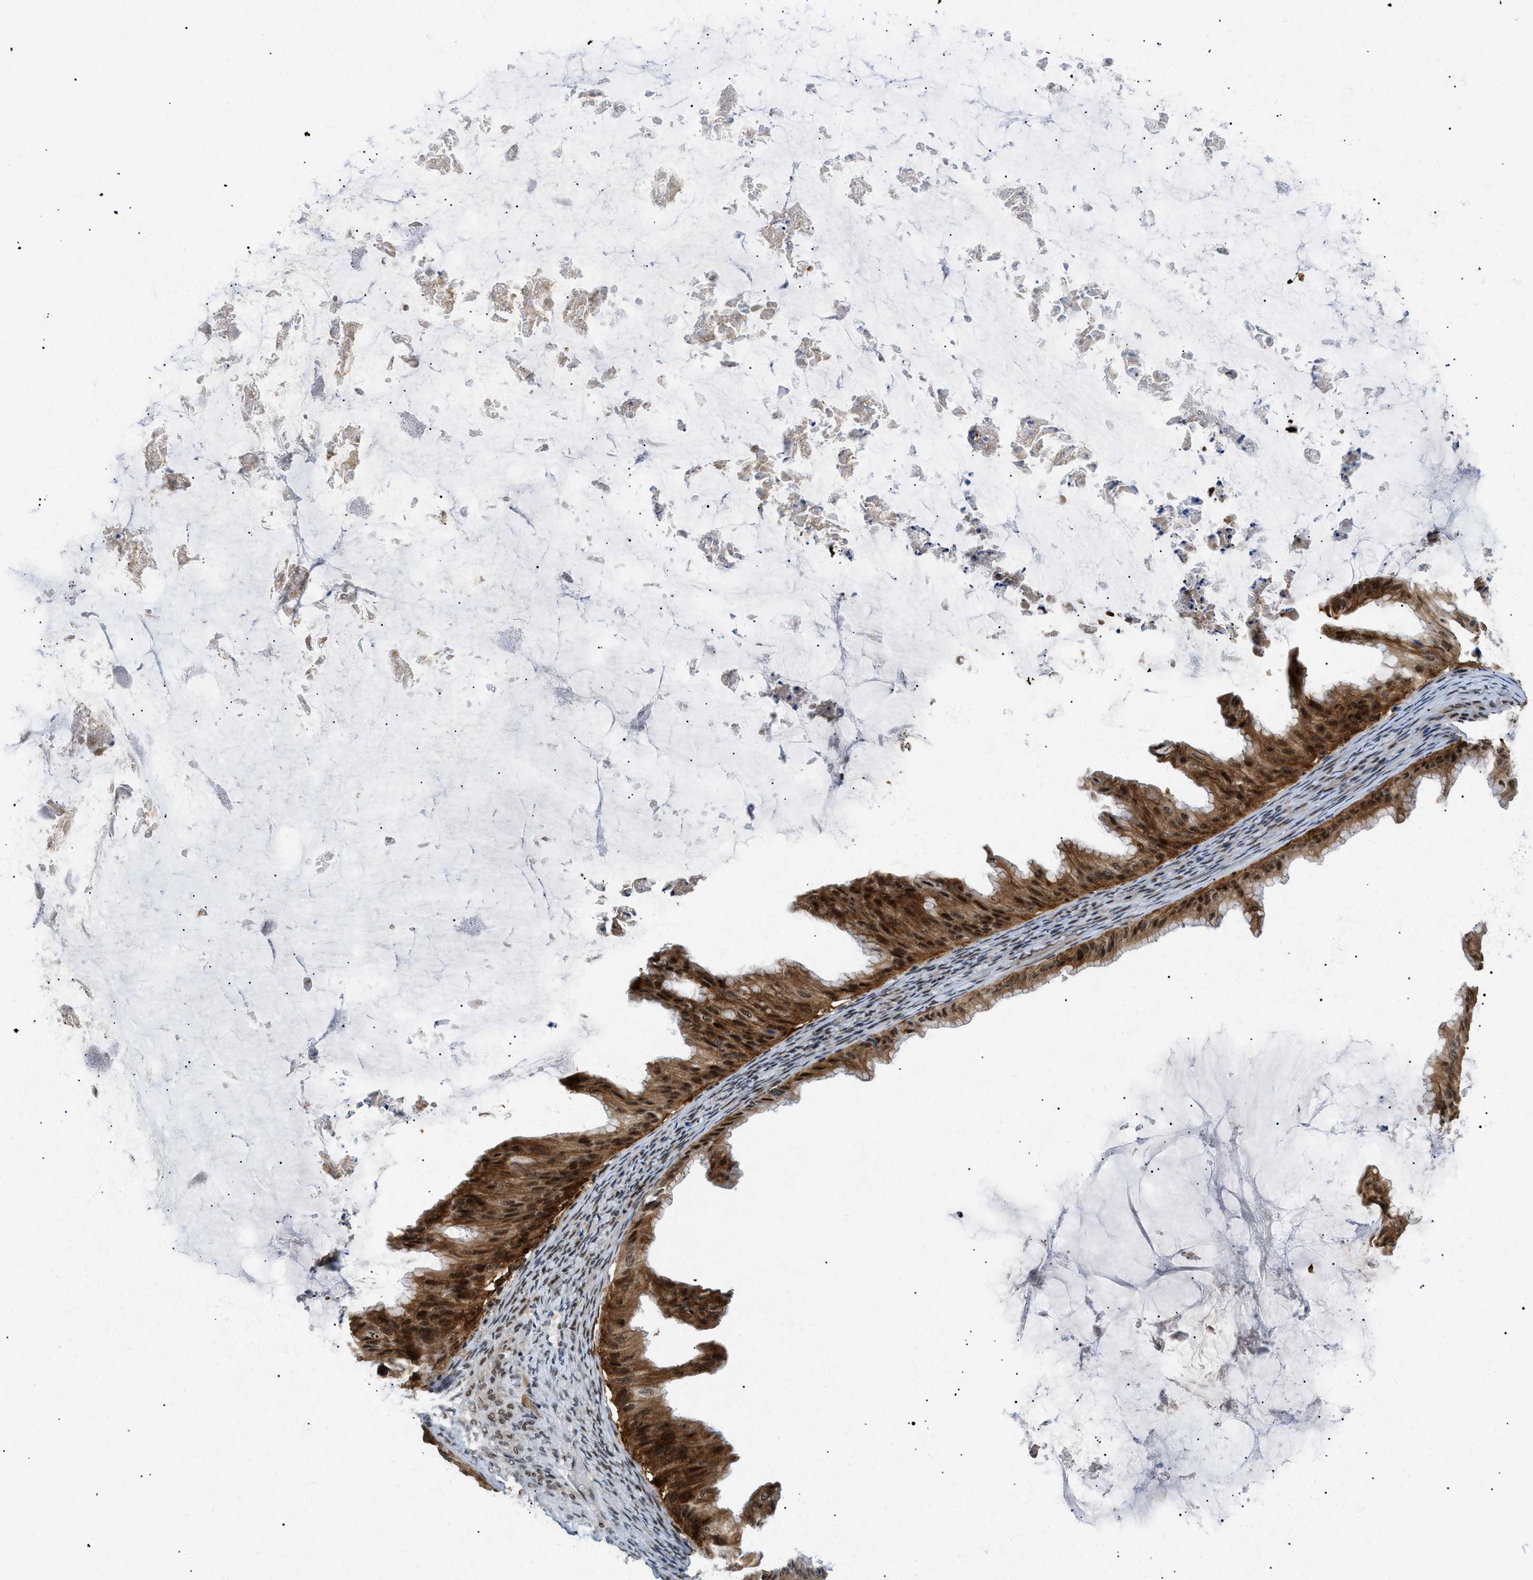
{"staining": {"intensity": "strong", "quantity": ">75%", "location": "cytoplasmic/membranous,nuclear"}, "tissue": "ovarian cancer", "cell_type": "Tumor cells", "image_type": "cancer", "snomed": [{"axis": "morphology", "description": "Cystadenocarcinoma, mucinous, NOS"}, {"axis": "topography", "description": "Ovary"}], "caption": "Strong cytoplasmic/membranous and nuclear staining is appreciated in about >75% of tumor cells in ovarian mucinous cystadenocarcinoma.", "gene": "RBM15", "patient": {"sex": "female", "age": 61}}